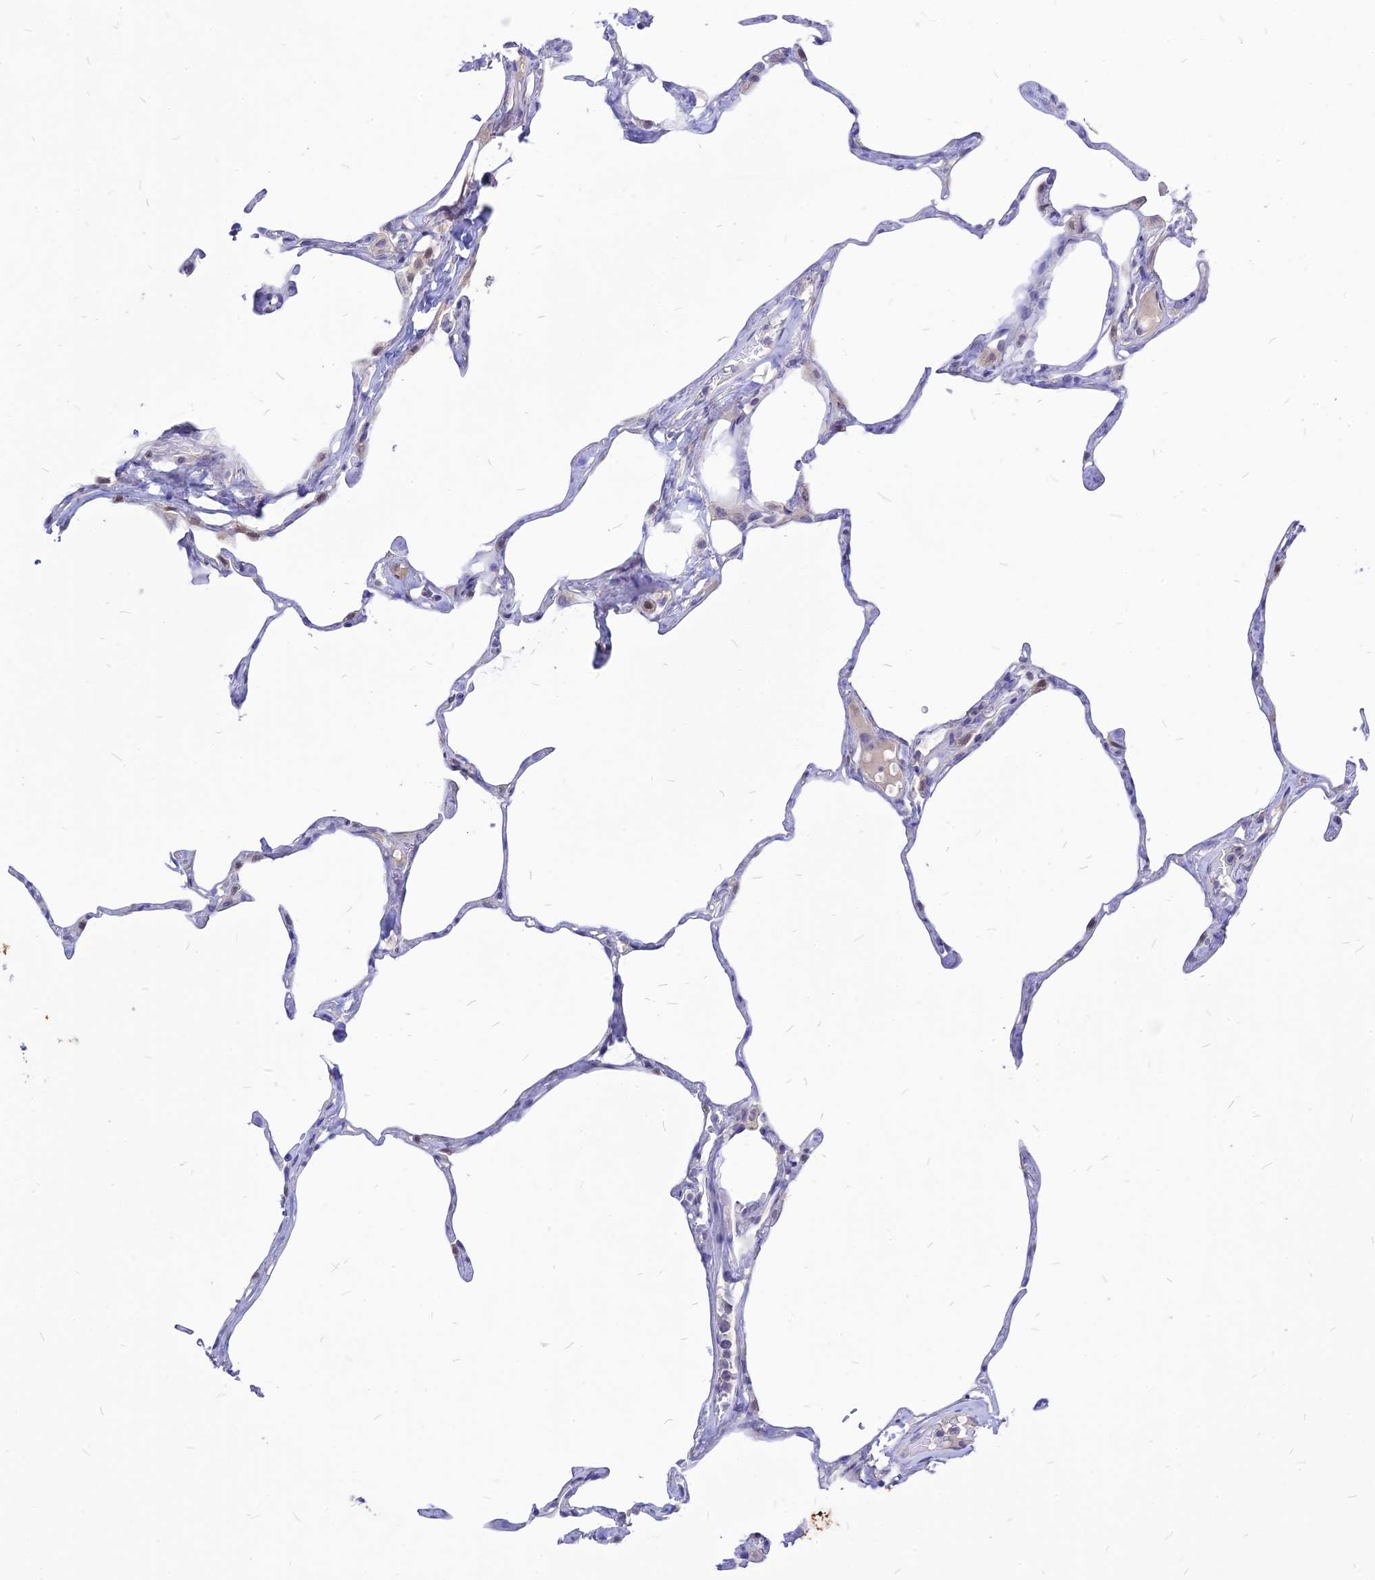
{"staining": {"intensity": "negative", "quantity": "none", "location": "none"}, "tissue": "lung", "cell_type": "Alveolar cells", "image_type": "normal", "snomed": [{"axis": "morphology", "description": "Normal tissue, NOS"}, {"axis": "topography", "description": "Lung"}], "caption": "Immunohistochemistry (IHC) image of benign lung: human lung stained with DAB shows no significant protein staining in alveolar cells.", "gene": "CZIB", "patient": {"sex": "male", "age": 65}}